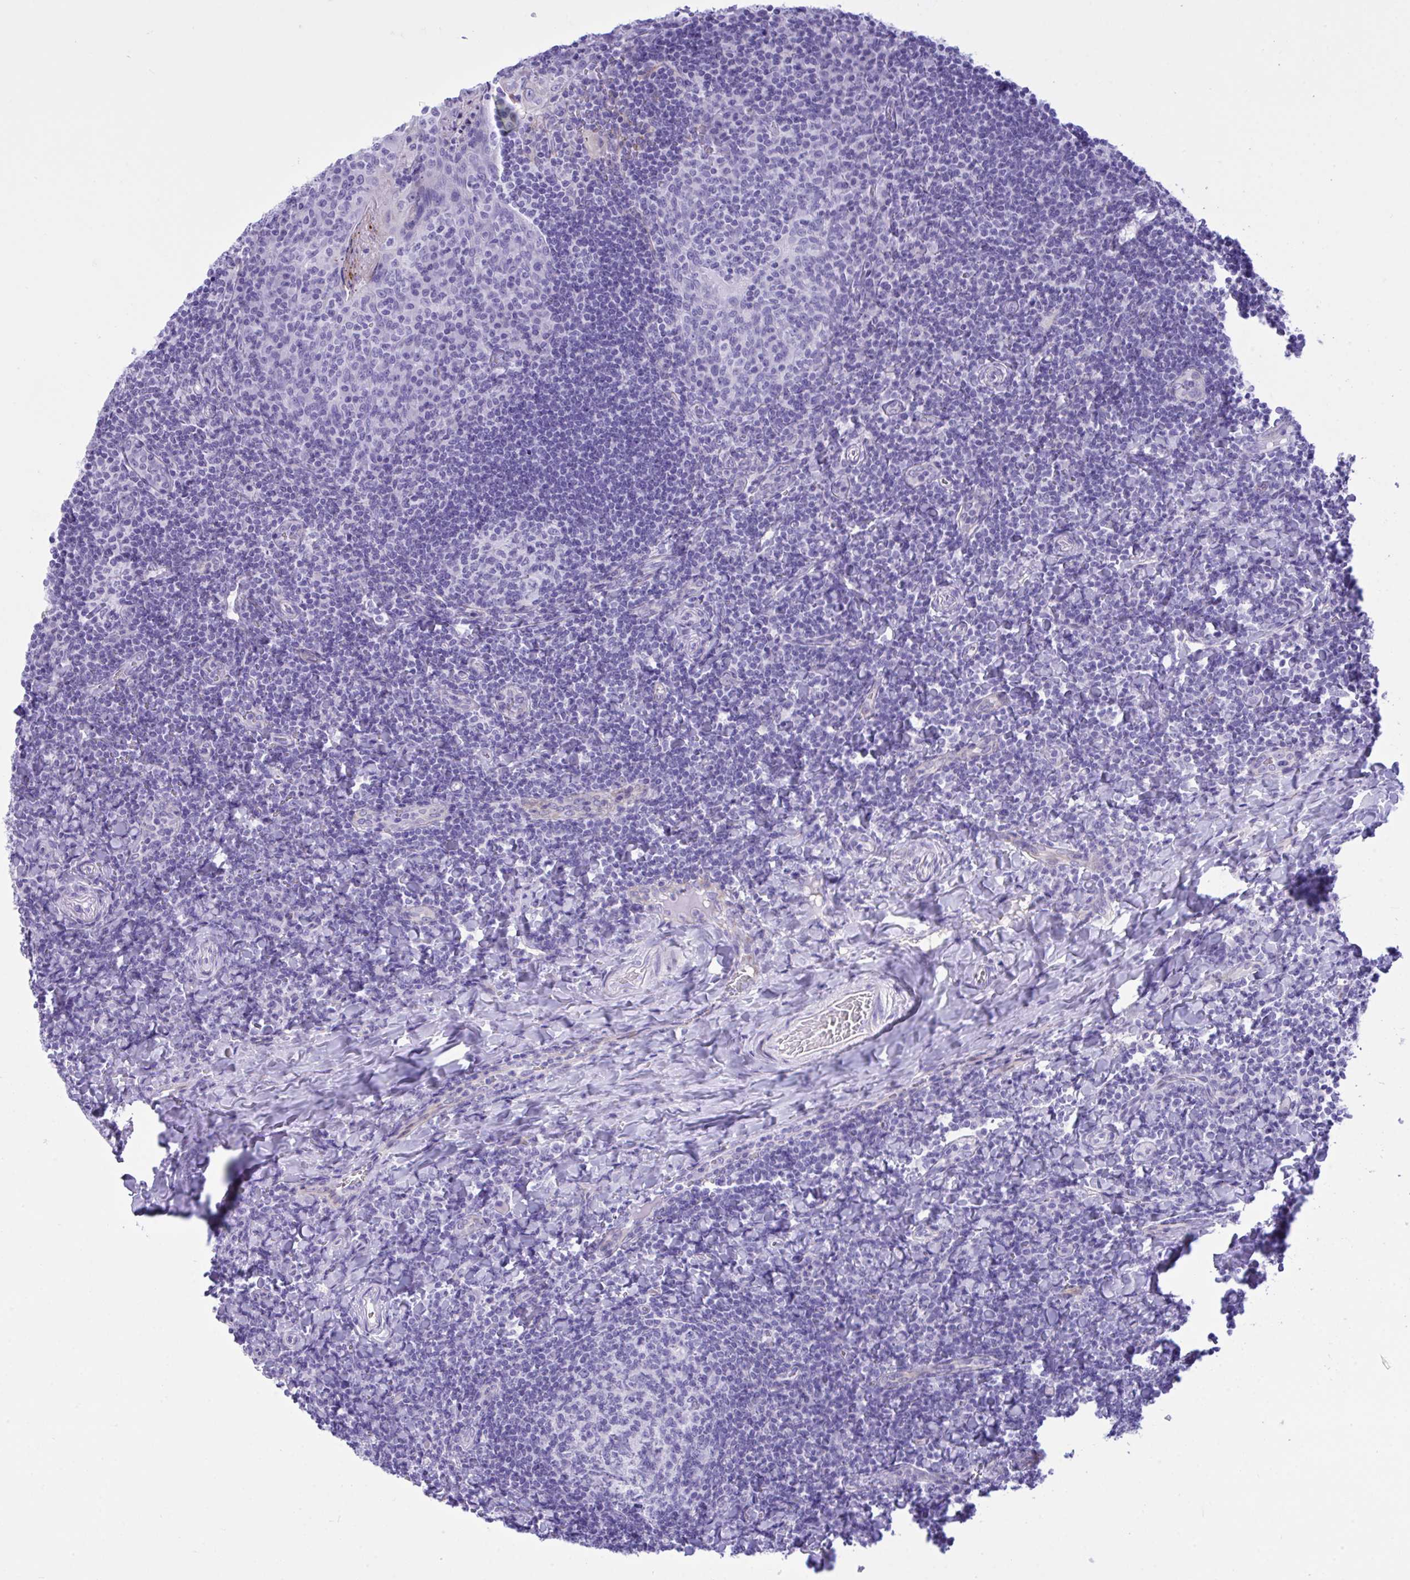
{"staining": {"intensity": "negative", "quantity": "none", "location": "none"}, "tissue": "tonsil", "cell_type": "Germinal center cells", "image_type": "normal", "snomed": [{"axis": "morphology", "description": "Normal tissue, NOS"}, {"axis": "topography", "description": "Tonsil"}], "caption": "The photomicrograph exhibits no significant positivity in germinal center cells of tonsil. Nuclei are stained in blue.", "gene": "BEX5", "patient": {"sex": "male", "age": 17}}